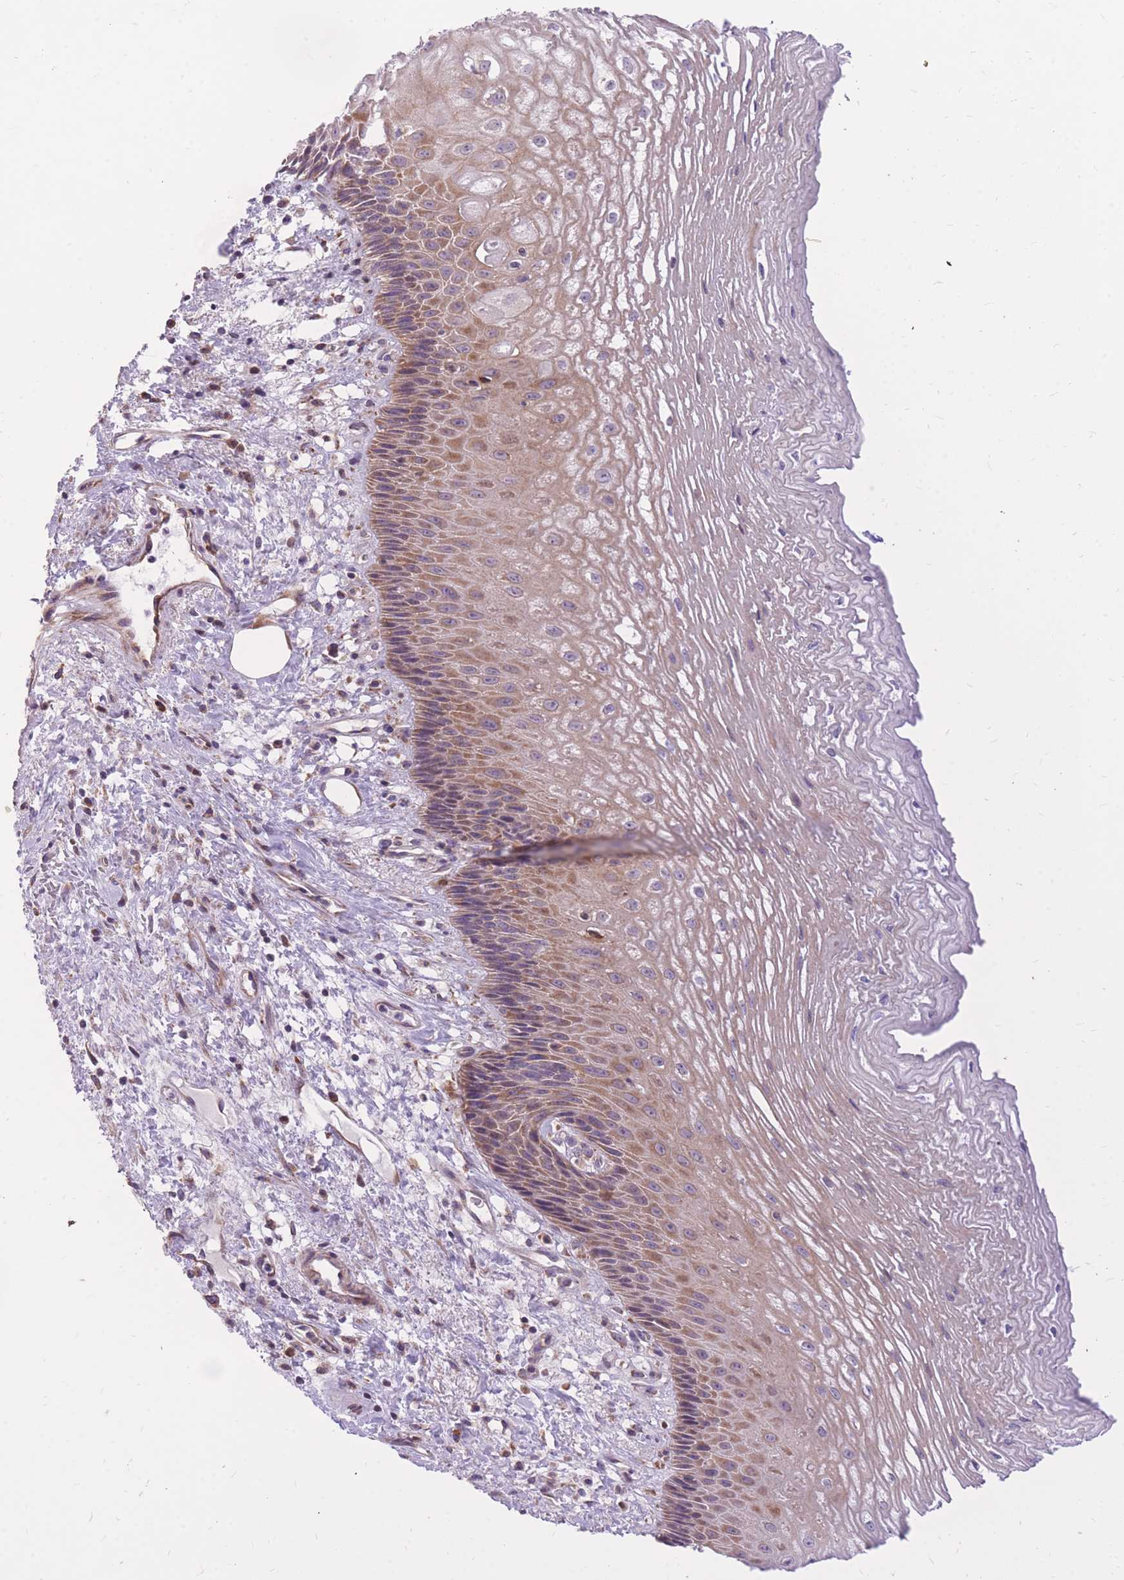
{"staining": {"intensity": "moderate", "quantity": "25%-75%", "location": "cytoplasmic/membranous"}, "tissue": "esophagus", "cell_type": "Squamous epithelial cells", "image_type": "normal", "snomed": [{"axis": "morphology", "description": "Normal tissue, NOS"}, {"axis": "topography", "description": "Esophagus"}], "caption": "A brown stain shows moderate cytoplasmic/membranous positivity of a protein in squamous epithelial cells of benign human esophagus.", "gene": "TOPAZ1", "patient": {"sex": "male", "age": 60}}